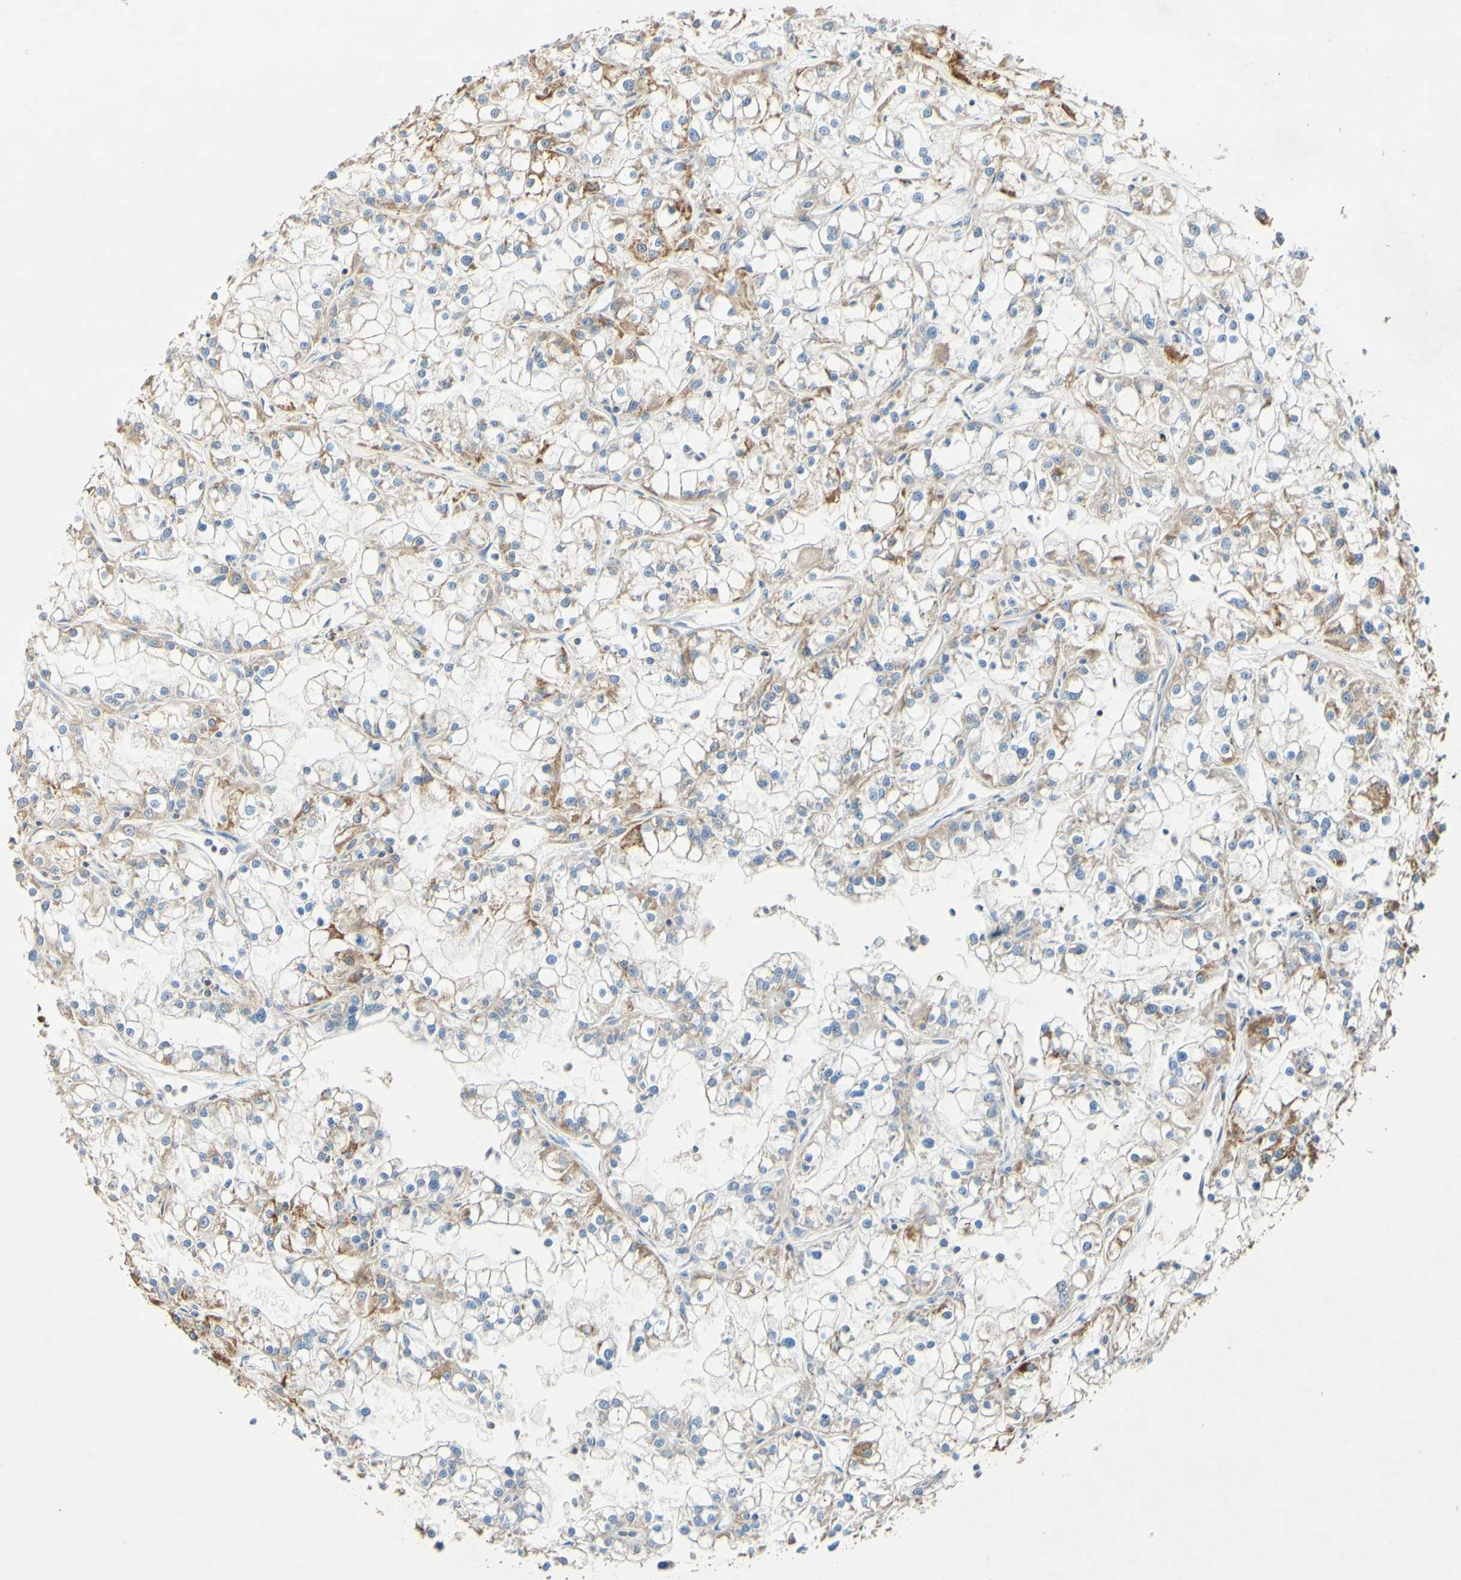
{"staining": {"intensity": "moderate", "quantity": "<25%", "location": "cytoplasmic/membranous"}, "tissue": "renal cancer", "cell_type": "Tumor cells", "image_type": "cancer", "snomed": [{"axis": "morphology", "description": "Adenocarcinoma, NOS"}, {"axis": "topography", "description": "Kidney"}], "caption": "Adenocarcinoma (renal) was stained to show a protein in brown. There is low levels of moderate cytoplasmic/membranous expression in about <25% of tumor cells.", "gene": "OXCT1", "patient": {"sex": "female", "age": 52}}